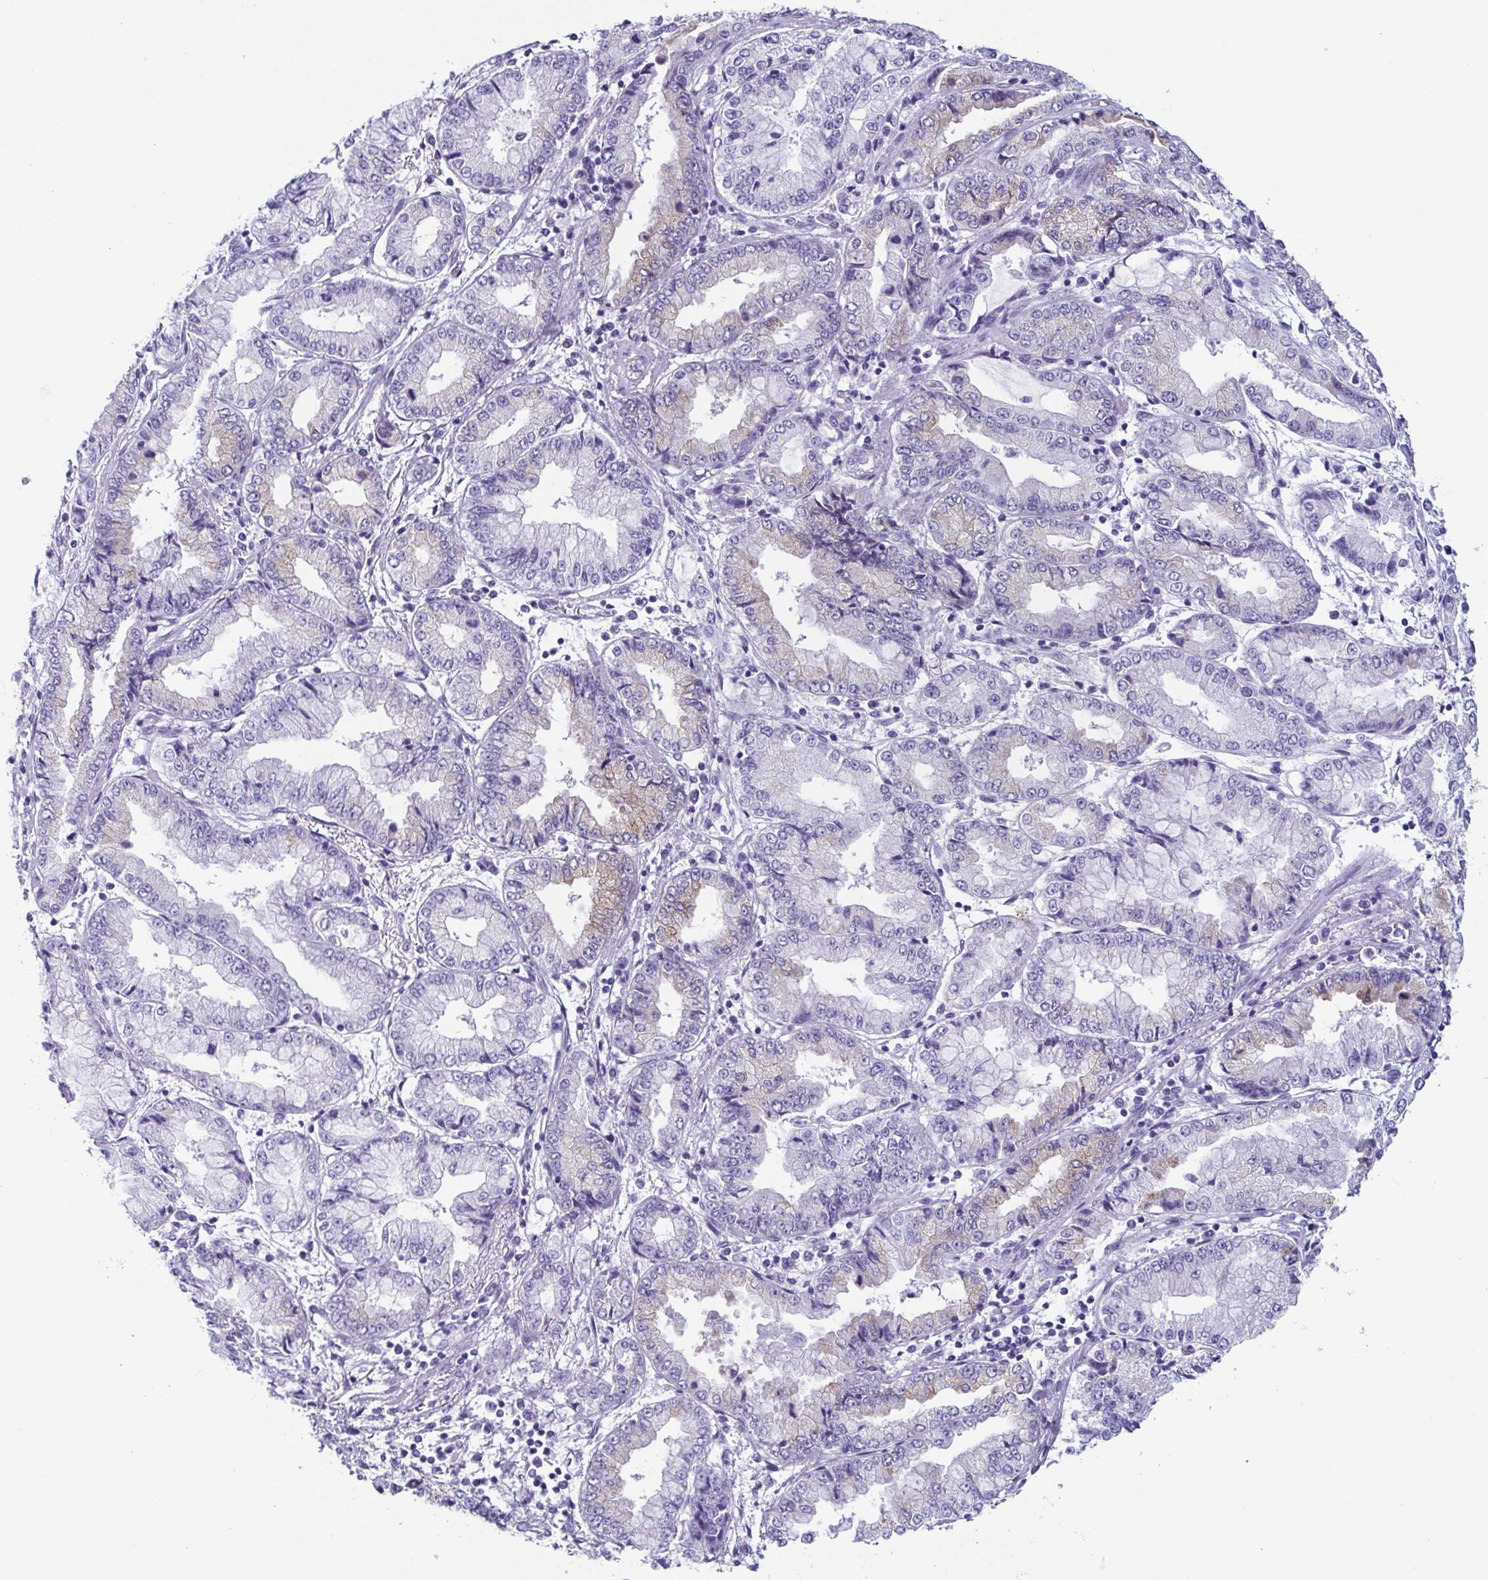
{"staining": {"intensity": "weak", "quantity": "<25%", "location": "cytoplasmic/membranous"}, "tissue": "stomach cancer", "cell_type": "Tumor cells", "image_type": "cancer", "snomed": [{"axis": "morphology", "description": "Adenocarcinoma, NOS"}, {"axis": "topography", "description": "Stomach, upper"}], "caption": "Immunohistochemistry image of neoplastic tissue: stomach adenocarcinoma stained with DAB reveals no significant protein staining in tumor cells.", "gene": "ENKUR", "patient": {"sex": "female", "age": 74}}